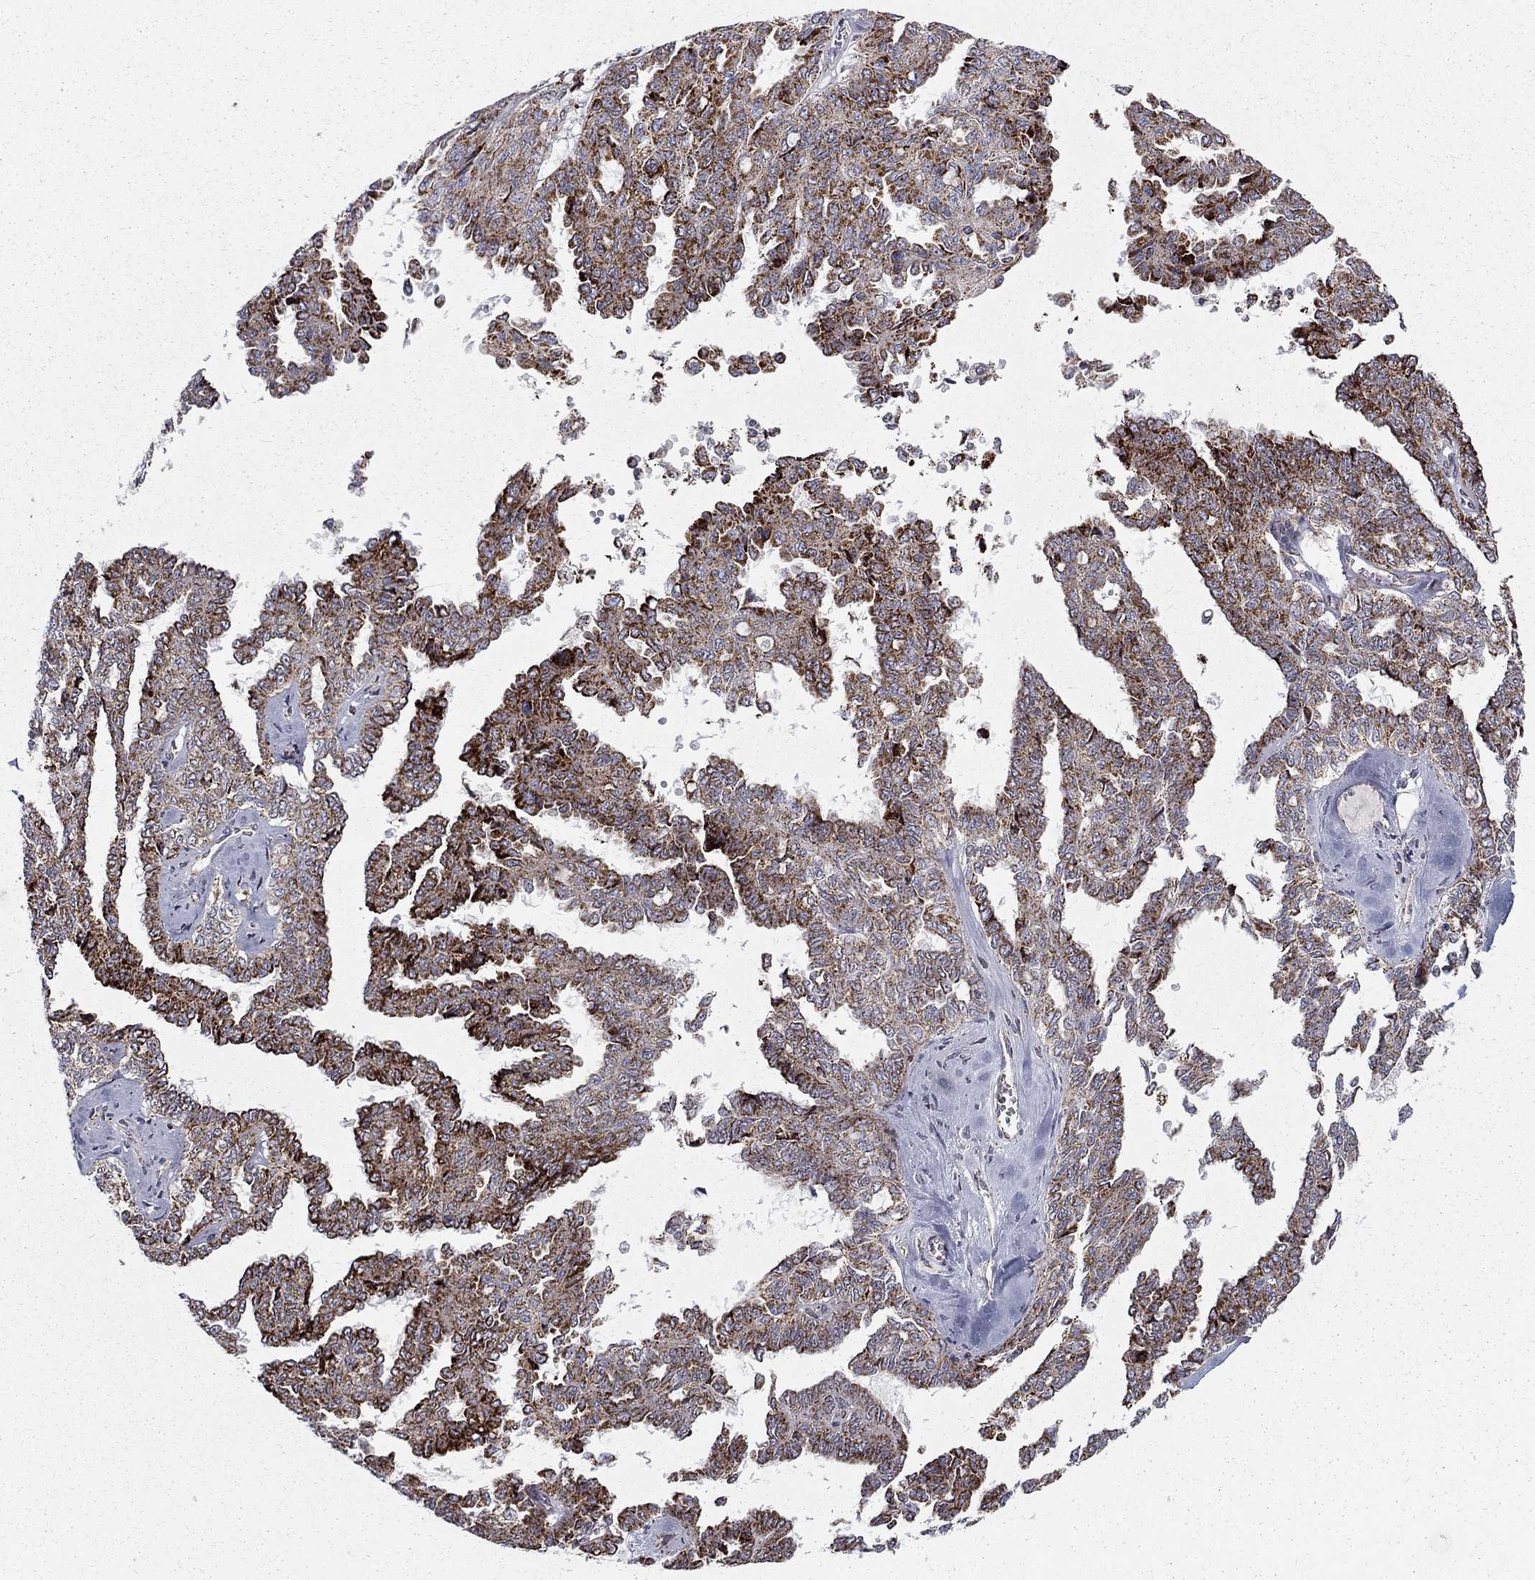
{"staining": {"intensity": "strong", "quantity": ">75%", "location": "cytoplasmic/membranous"}, "tissue": "ovarian cancer", "cell_type": "Tumor cells", "image_type": "cancer", "snomed": [{"axis": "morphology", "description": "Cystadenocarcinoma, serous, NOS"}, {"axis": "topography", "description": "Ovary"}], "caption": "Serous cystadenocarcinoma (ovarian) tissue shows strong cytoplasmic/membranous positivity in approximately >75% of tumor cells, visualized by immunohistochemistry. Immunohistochemistry (ihc) stains the protein of interest in brown and the nuclei are stained blue.", "gene": "ALDH1B1", "patient": {"sex": "female", "age": 71}}